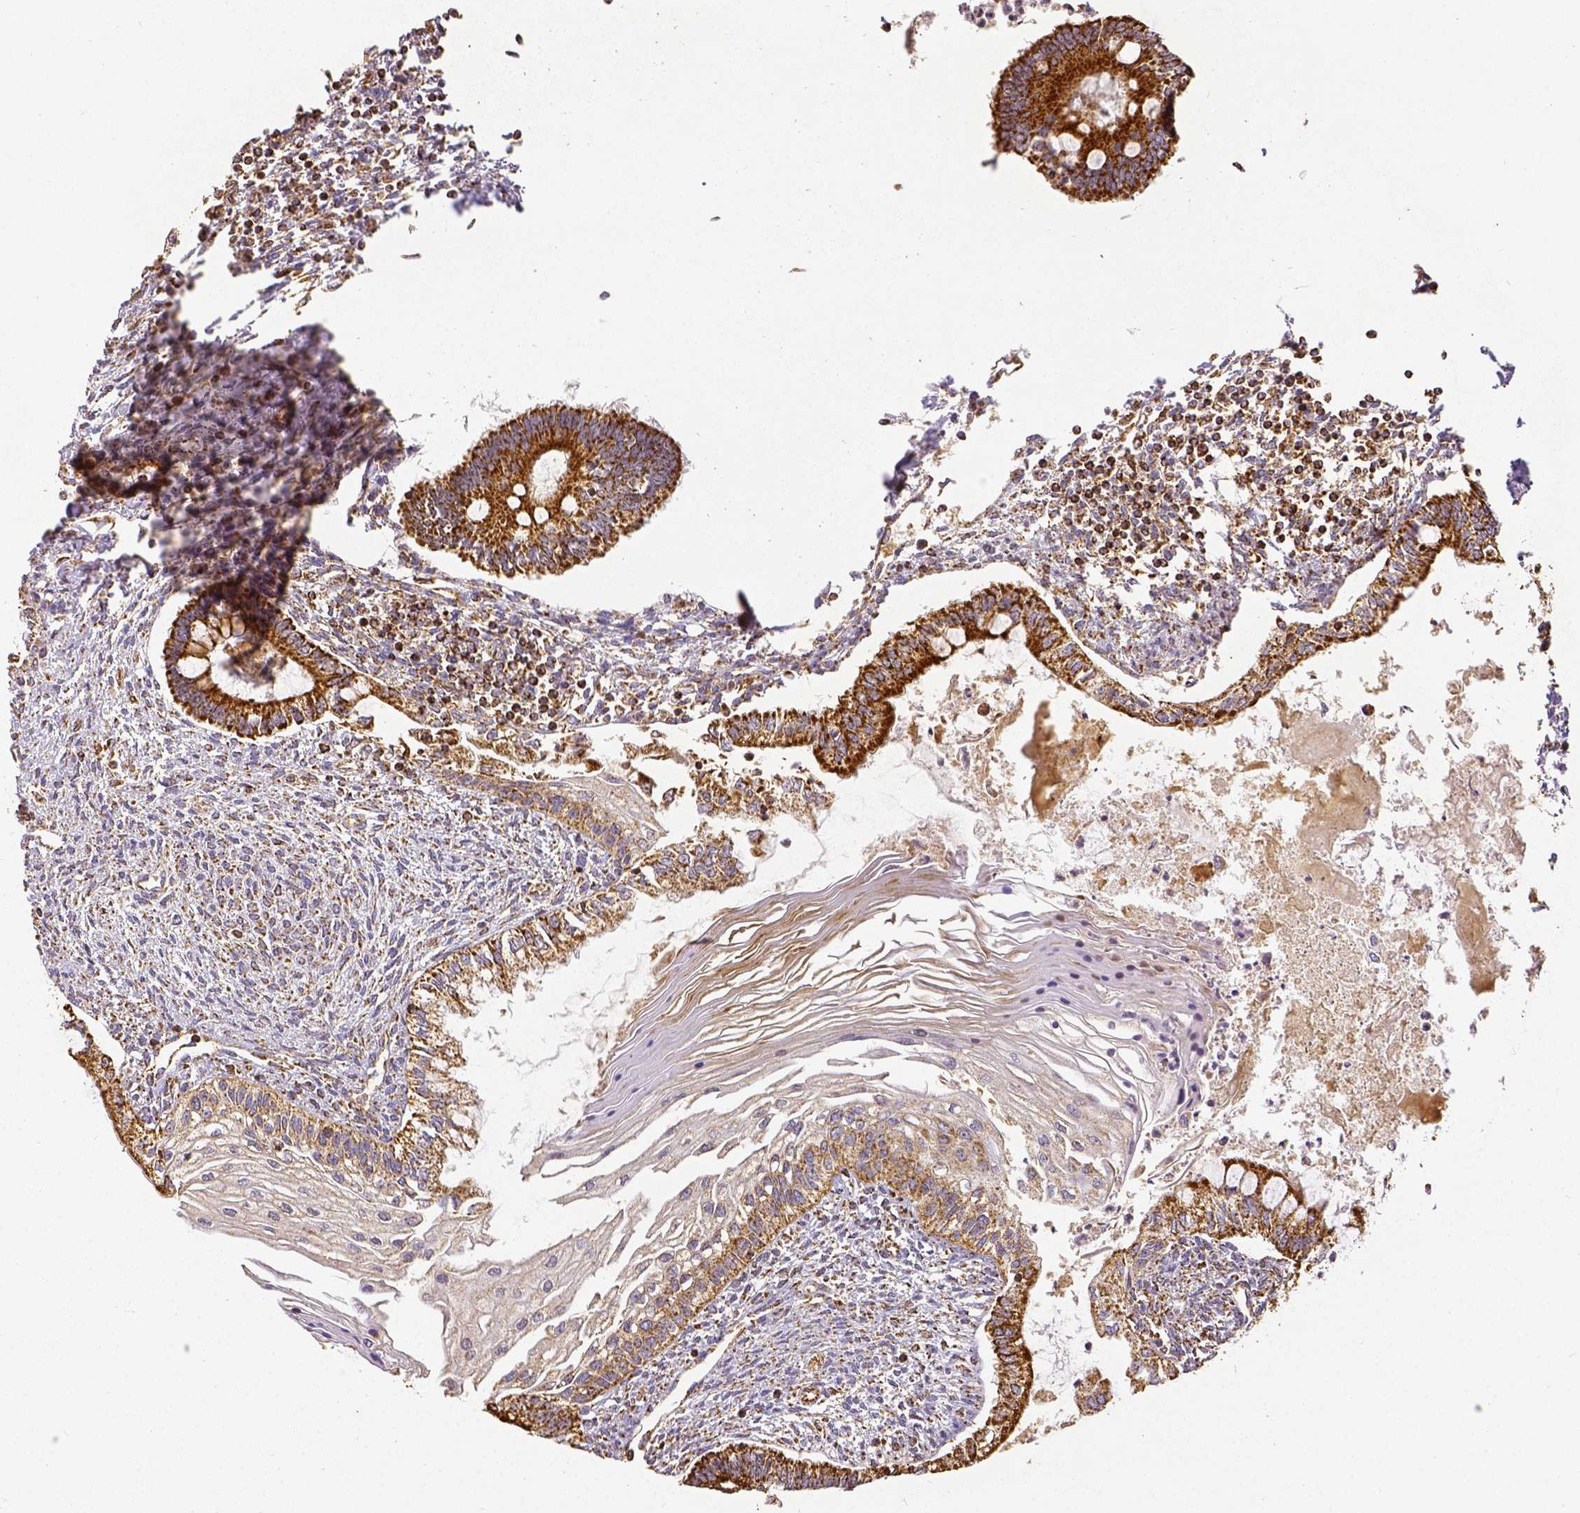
{"staining": {"intensity": "strong", "quantity": ">75%", "location": "cytoplasmic/membranous"}, "tissue": "testis cancer", "cell_type": "Tumor cells", "image_type": "cancer", "snomed": [{"axis": "morphology", "description": "Carcinoma, Embryonal, NOS"}, {"axis": "topography", "description": "Testis"}], "caption": "High-power microscopy captured an immunohistochemistry image of testis cancer (embryonal carcinoma), revealing strong cytoplasmic/membranous positivity in about >75% of tumor cells. The staining was performed using DAB (3,3'-diaminobenzidine) to visualize the protein expression in brown, while the nuclei were stained in blue with hematoxylin (Magnification: 20x).", "gene": "SDHB", "patient": {"sex": "male", "age": 37}}